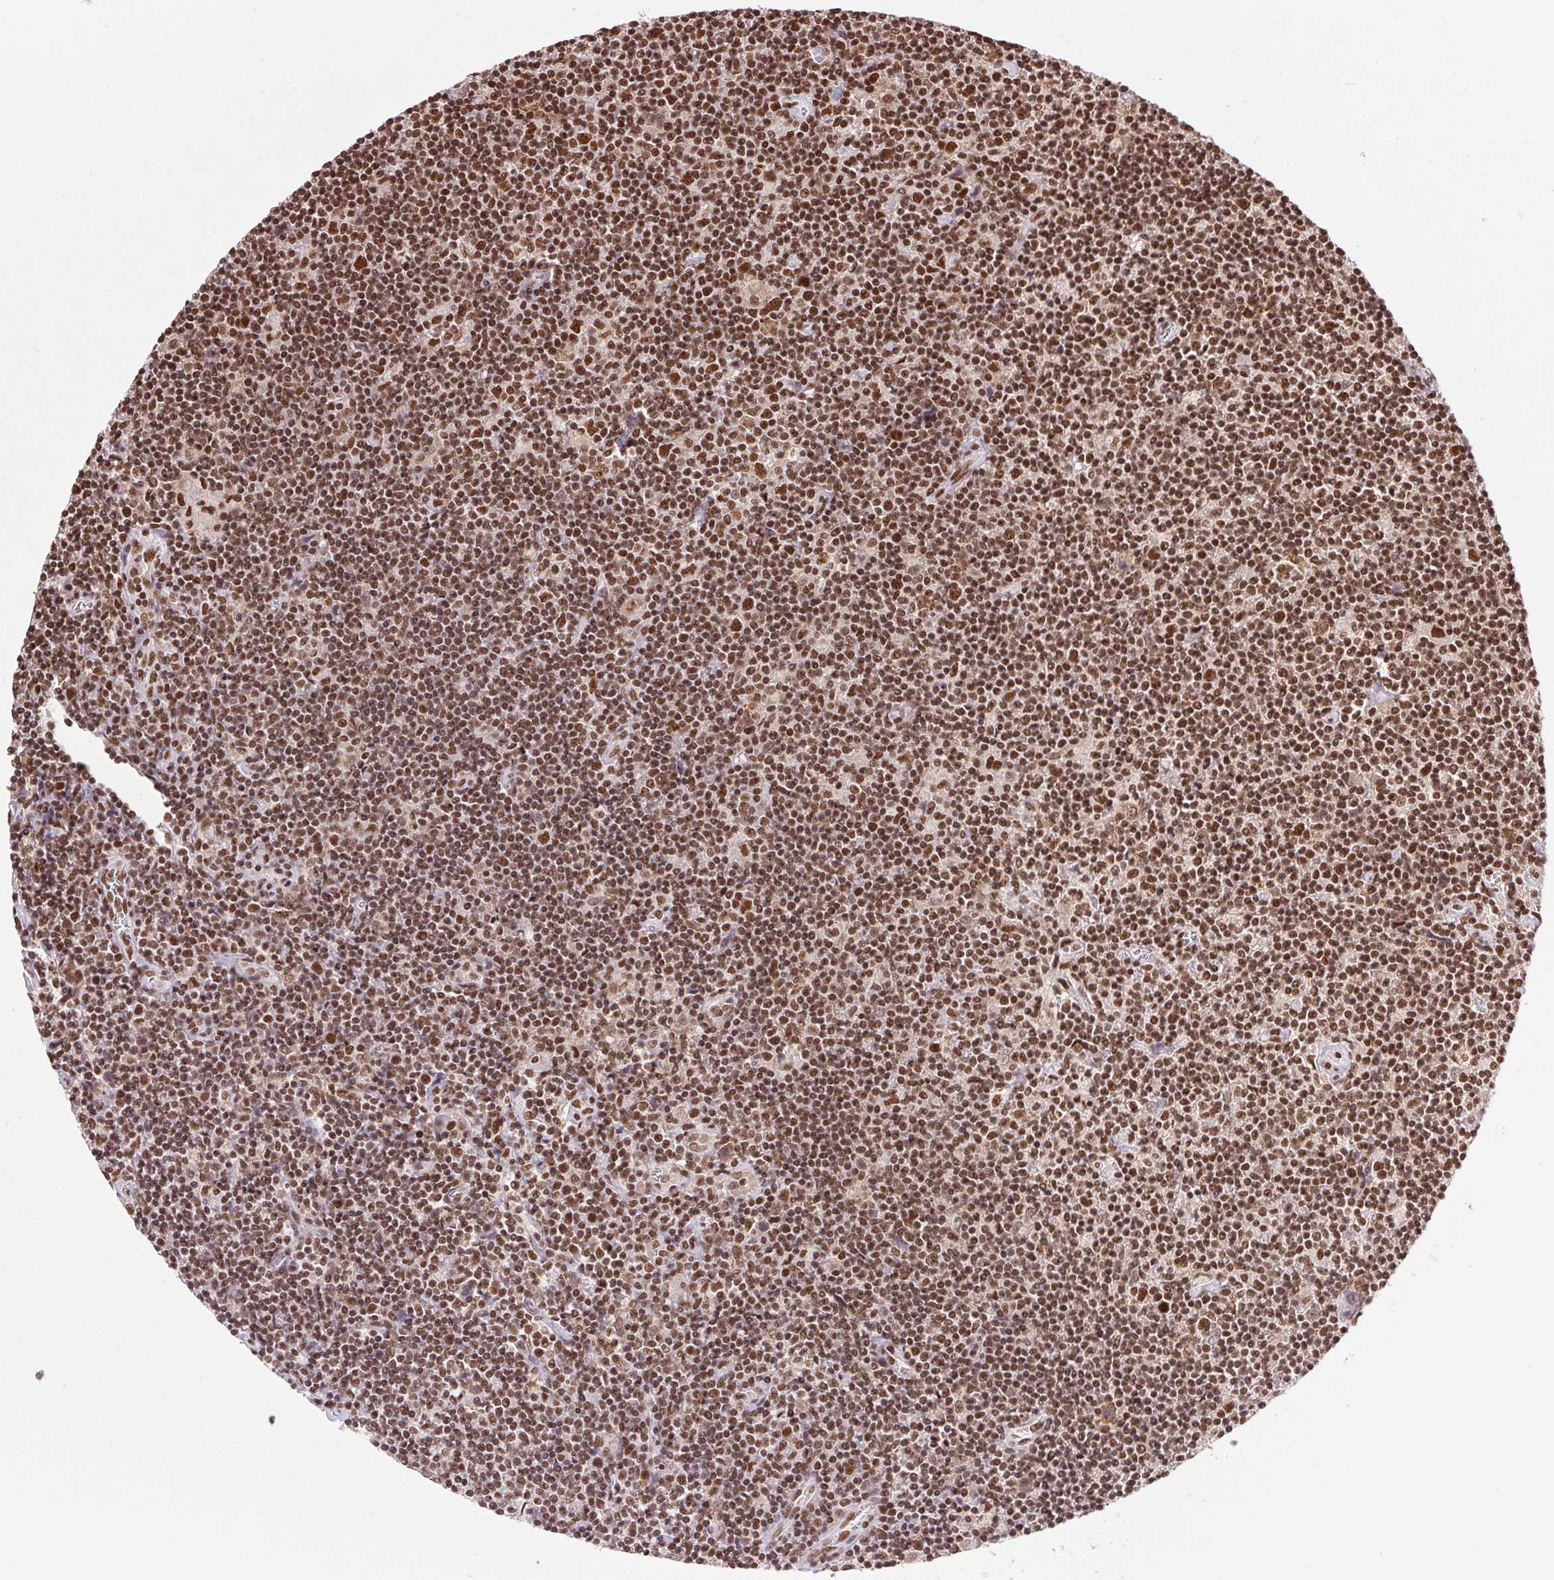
{"staining": {"intensity": "moderate", "quantity": ">75%", "location": "nuclear"}, "tissue": "lymphoma", "cell_type": "Tumor cells", "image_type": "cancer", "snomed": [{"axis": "morphology", "description": "Hodgkin's disease, NOS"}, {"axis": "topography", "description": "Lymph node"}], "caption": "Lymphoma stained with a brown dye shows moderate nuclear positive staining in about >75% of tumor cells.", "gene": "ZNF207", "patient": {"sex": "male", "age": 40}}